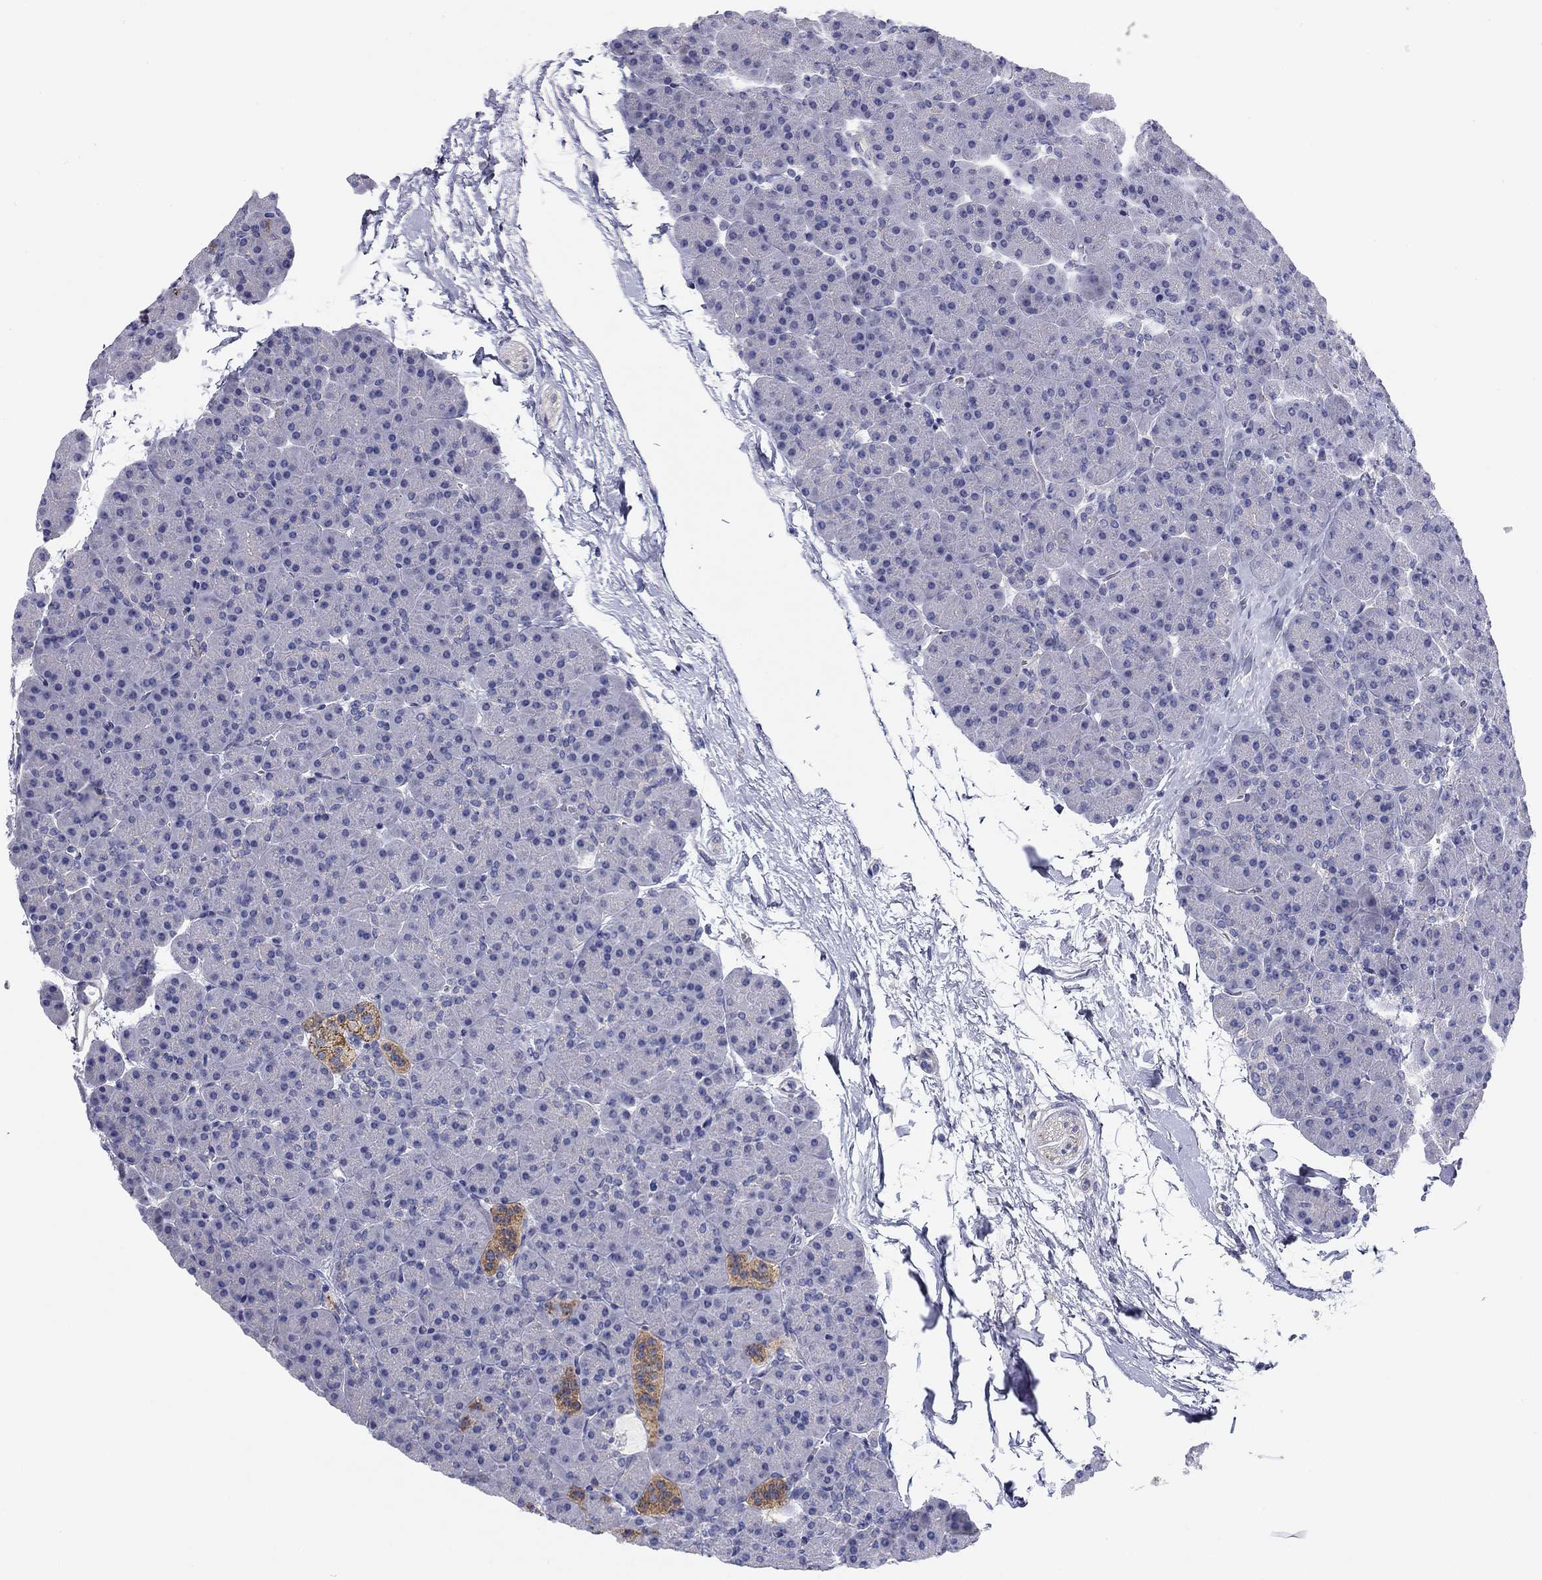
{"staining": {"intensity": "negative", "quantity": "none", "location": "none"}, "tissue": "pancreas", "cell_type": "Exocrine glandular cells", "image_type": "normal", "snomed": [{"axis": "morphology", "description": "Normal tissue, NOS"}, {"axis": "topography", "description": "Pancreas"}], "caption": "A high-resolution micrograph shows immunohistochemistry staining of normal pancreas, which demonstrates no significant expression in exocrine glandular cells. (DAB (3,3'-diaminobenzidine) IHC with hematoxylin counter stain).", "gene": "SEPTIN3", "patient": {"sex": "female", "age": 44}}